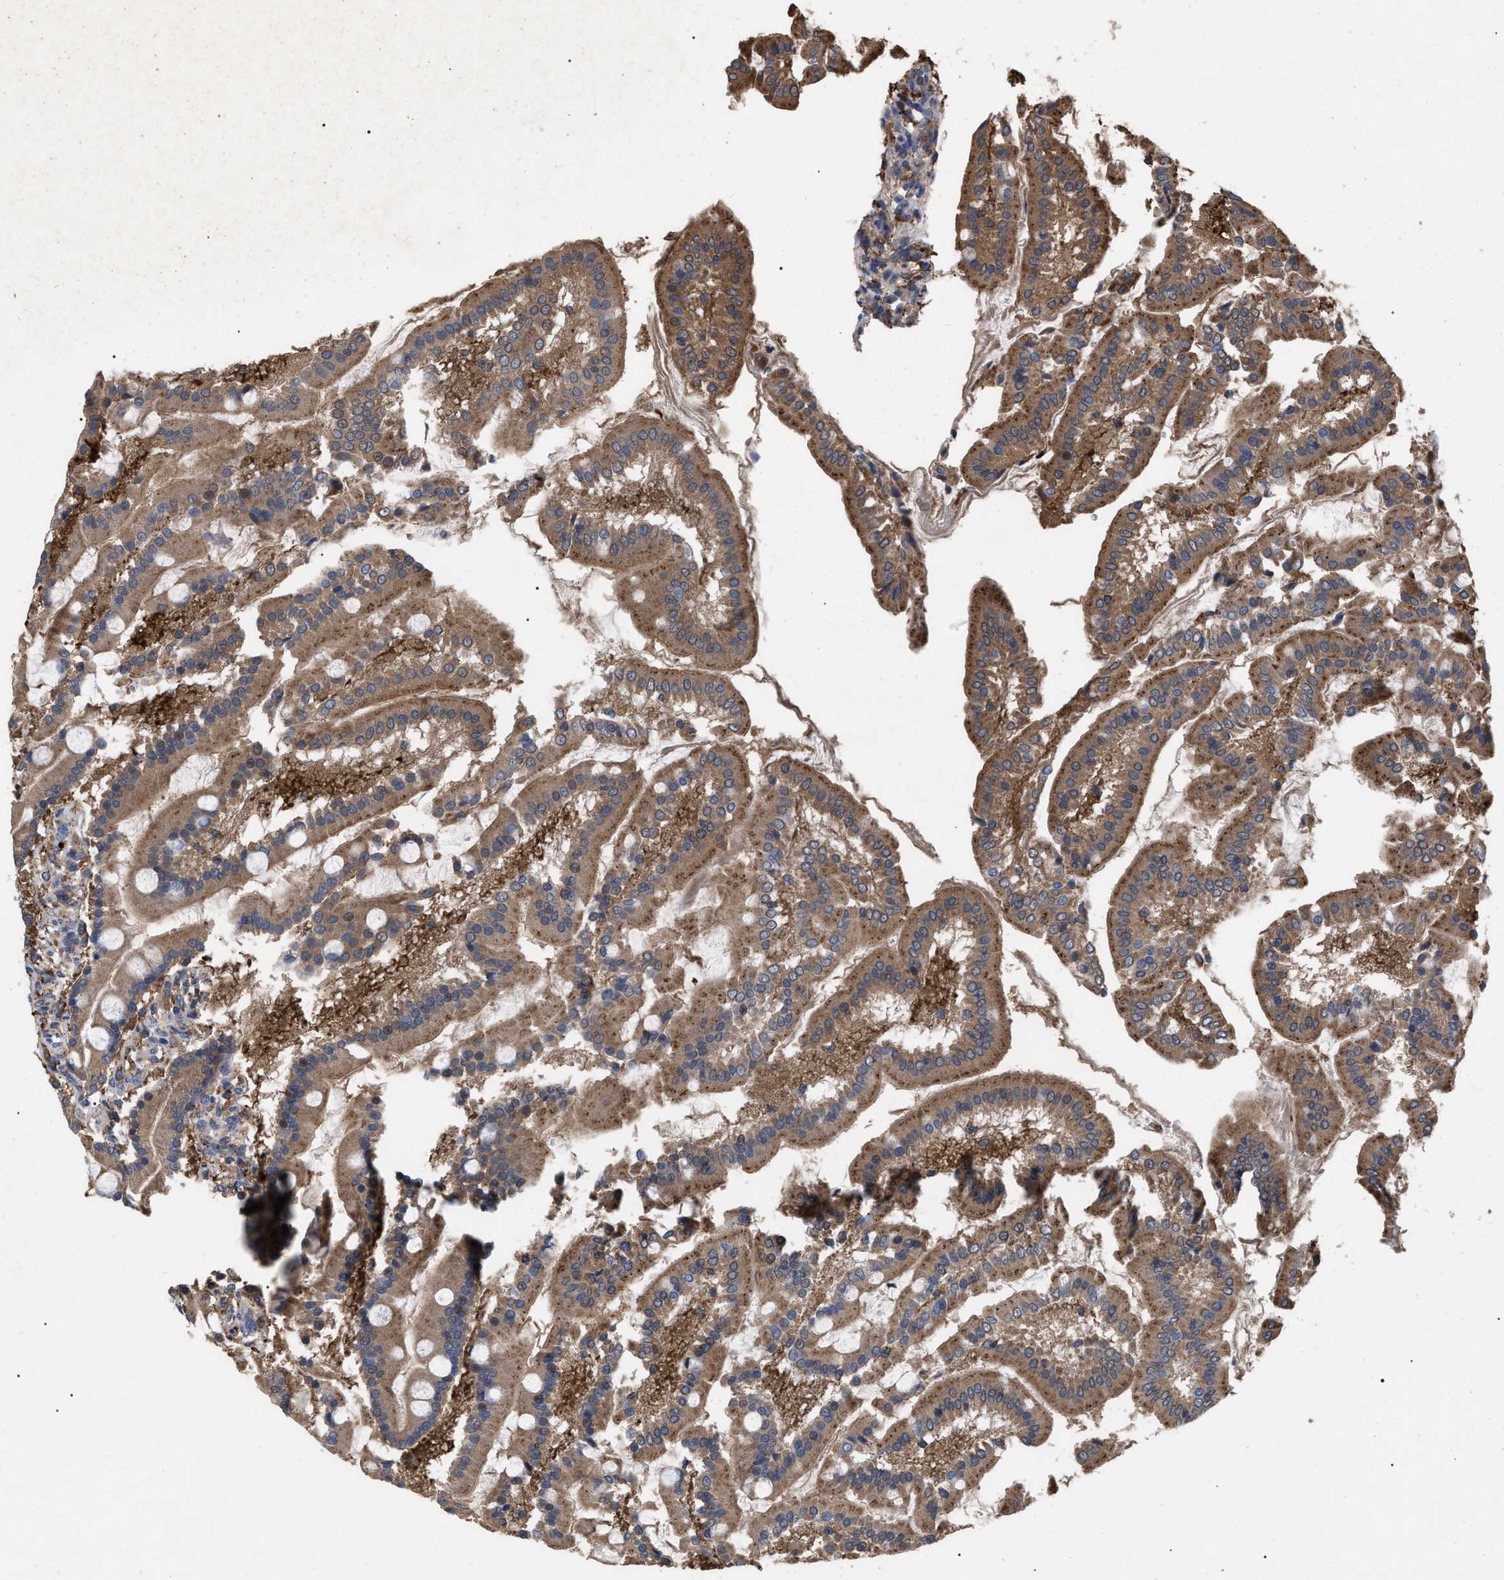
{"staining": {"intensity": "moderate", "quantity": ">75%", "location": "cytoplasmic/membranous"}, "tissue": "duodenum", "cell_type": "Glandular cells", "image_type": "normal", "snomed": [{"axis": "morphology", "description": "Normal tissue, NOS"}, {"axis": "topography", "description": "Duodenum"}], "caption": "The image displays staining of normal duodenum, revealing moderate cytoplasmic/membranous protein expression (brown color) within glandular cells. The protein is shown in brown color, while the nuclei are stained blue.", "gene": "FAM171A2", "patient": {"sex": "male", "age": 50}}